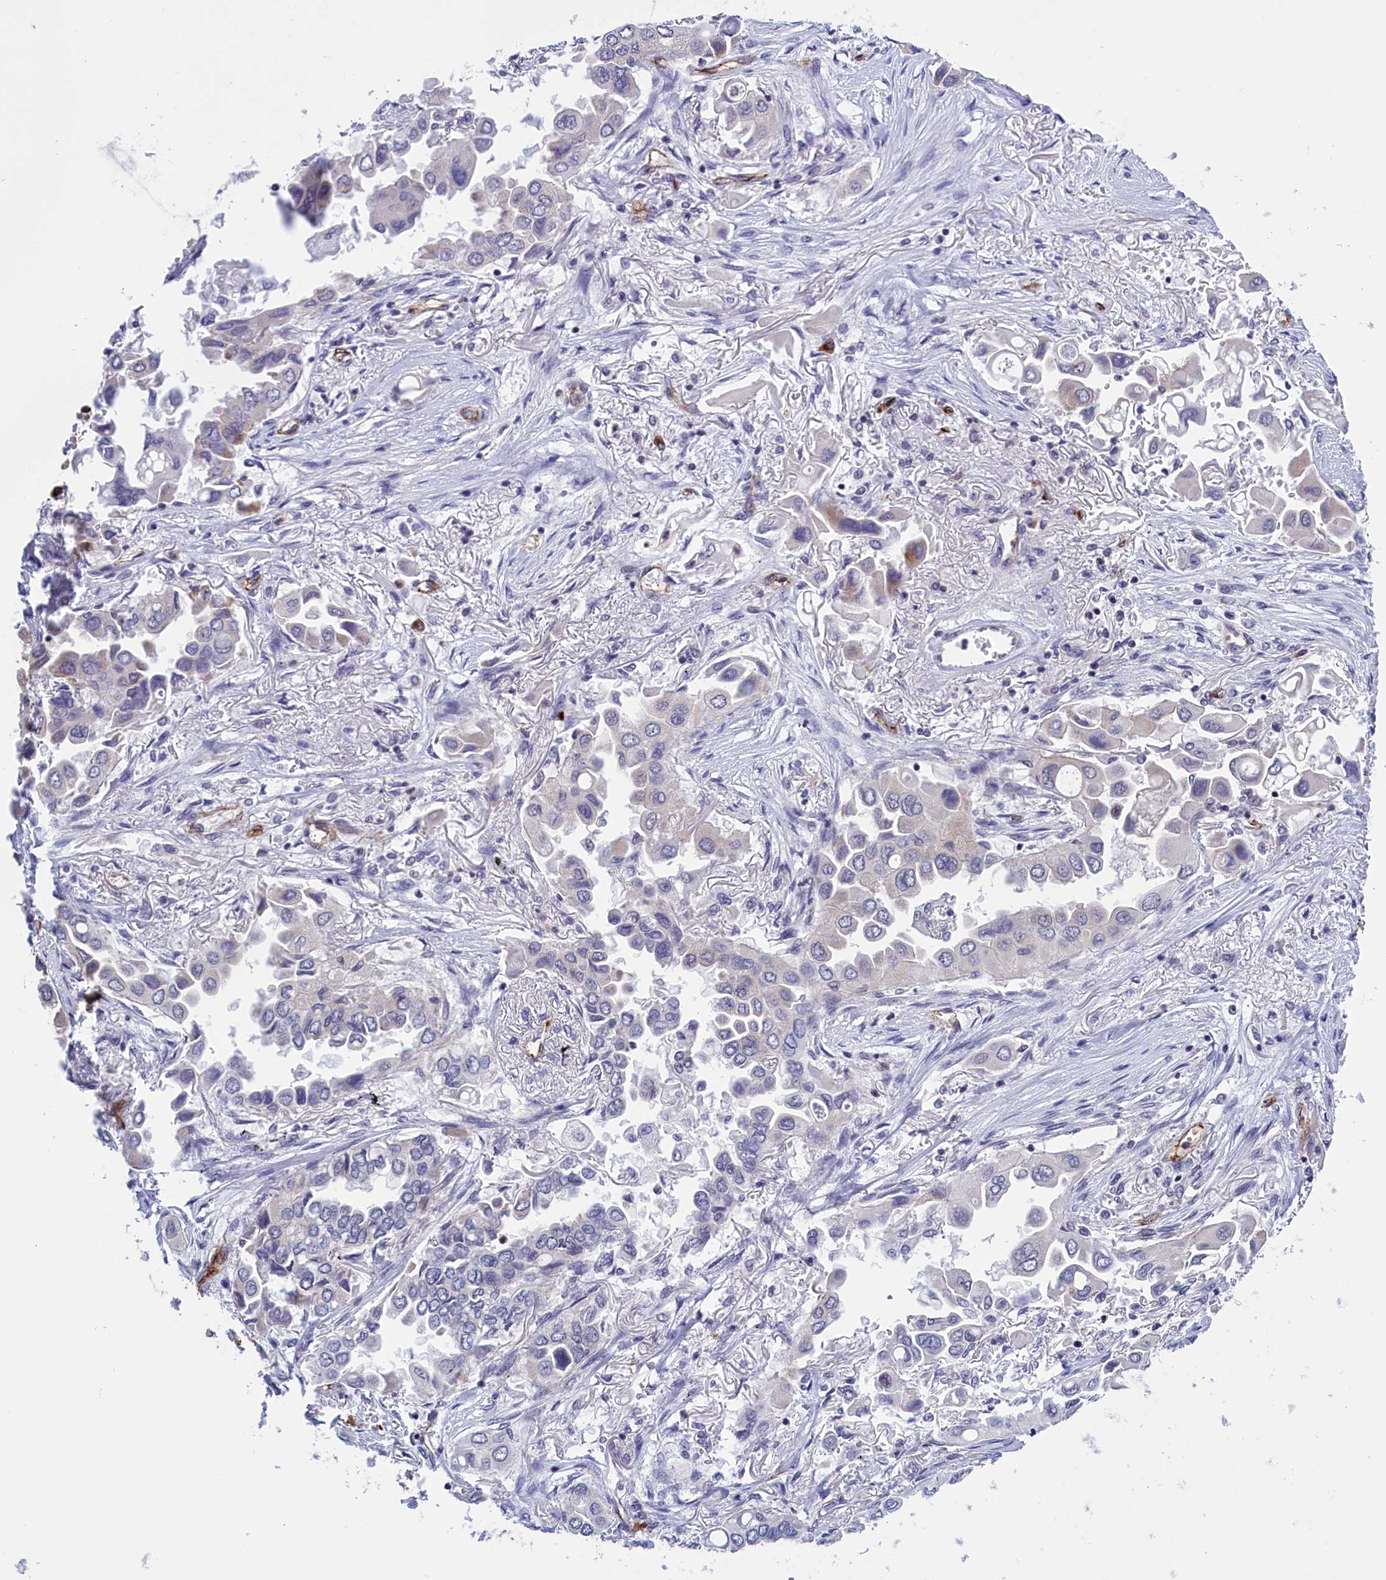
{"staining": {"intensity": "weak", "quantity": "<25%", "location": "nuclear"}, "tissue": "lung cancer", "cell_type": "Tumor cells", "image_type": "cancer", "snomed": [{"axis": "morphology", "description": "Adenocarcinoma, NOS"}, {"axis": "topography", "description": "Lung"}], "caption": "DAB (3,3'-diaminobenzidine) immunohistochemical staining of adenocarcinoma (lung) demonstrates no significant expression in tumor cells.", "gene": "MPND", "patient": {"sex": "female", "age": 76}}